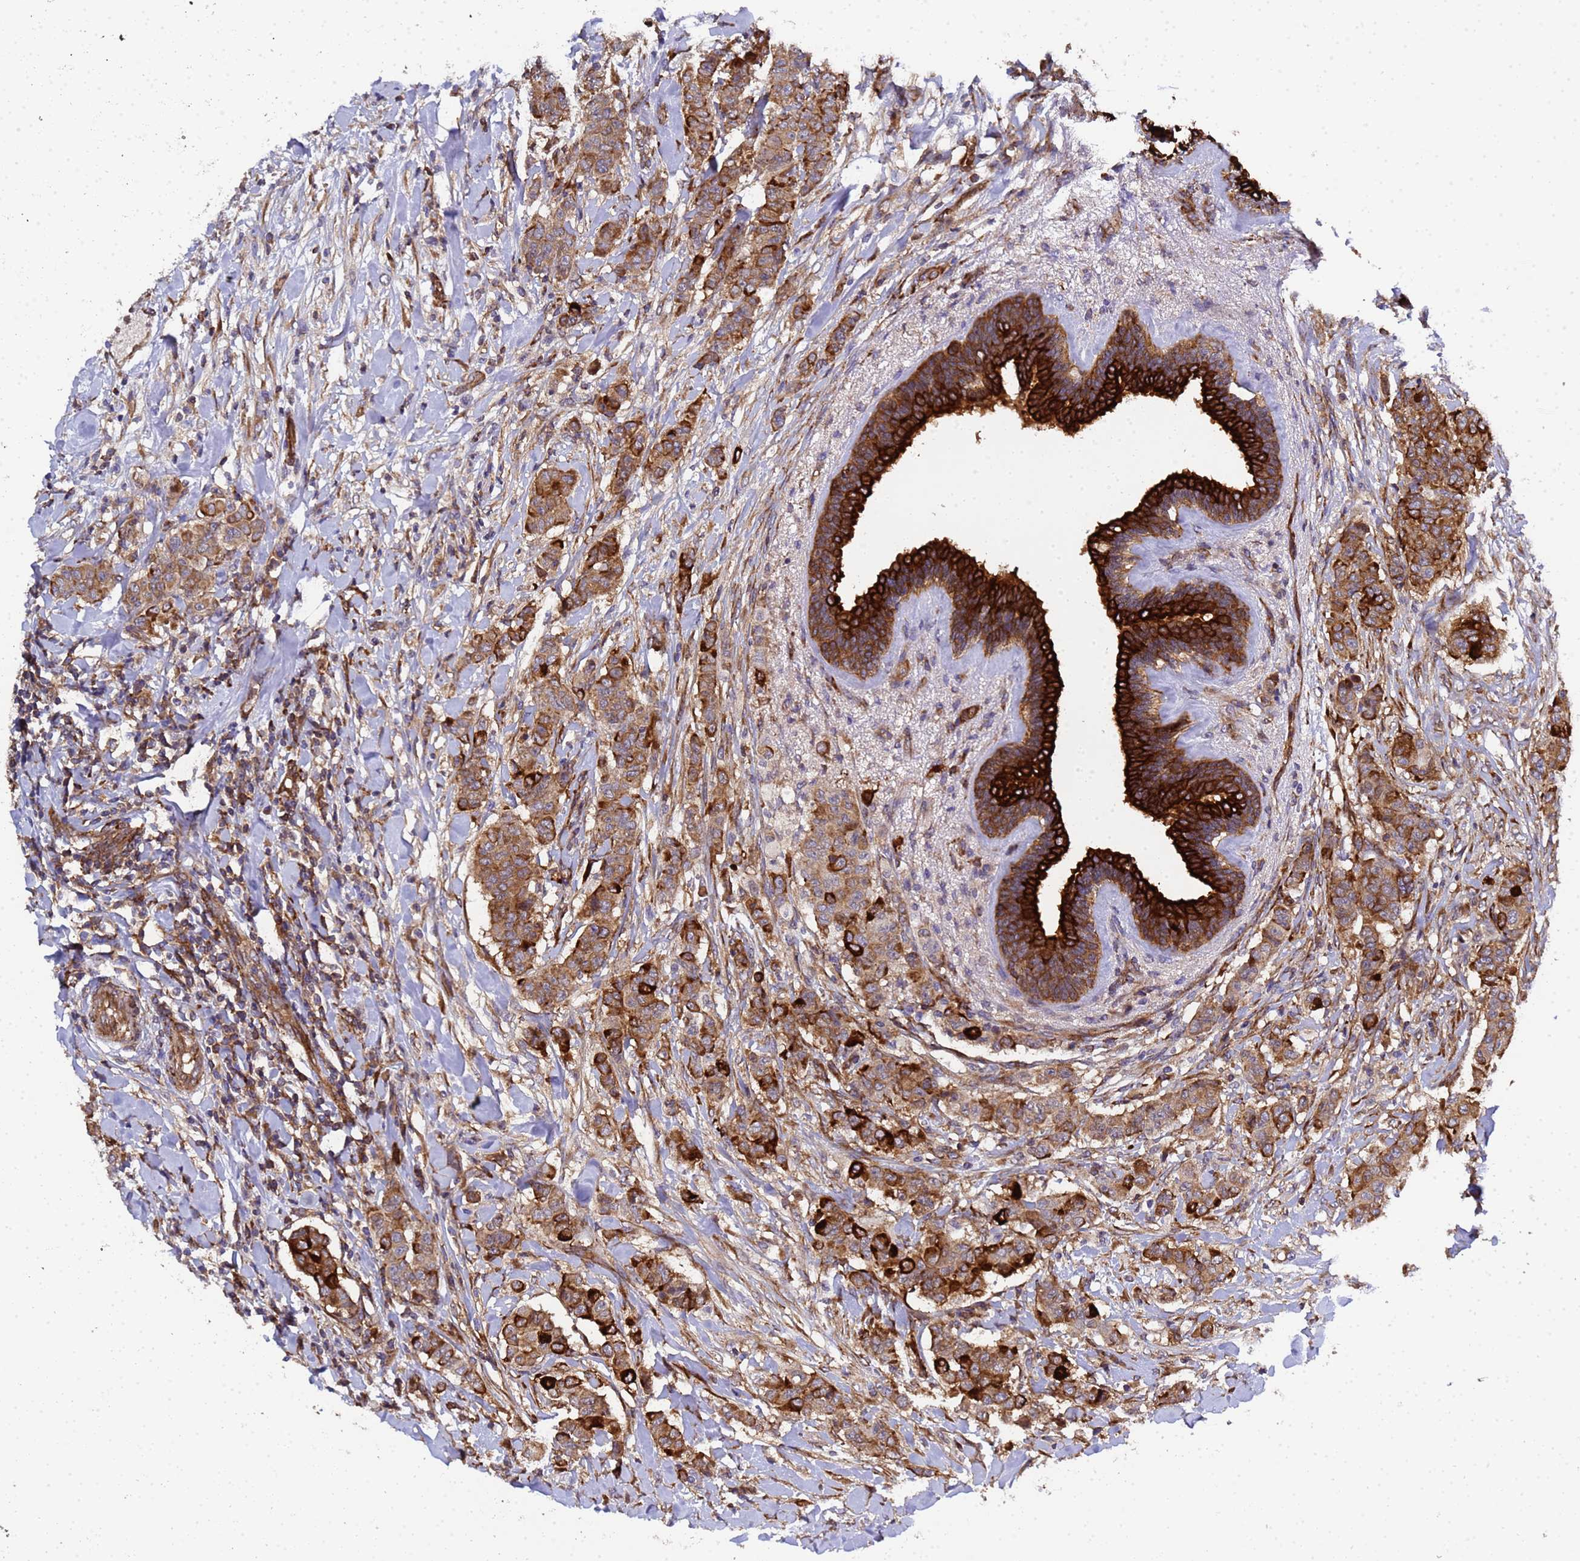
{"staining": {"intensity": "strong", "quantity": ">75%", "location": "cytoplasmic/membranous"}, "tissue": "breast cancer", "cell_type": "Tumor cells", "image_type": "cancer", "snomed": [{"axis": "morphology", "description": "Duct carcinoma"}, {"axis": "topography", "description": "Breast"}], "caption": "Breast cancer (intraductal carcinoma) stained for a protein exhibits strong cytoplasmic/membranous positivity in tumor cells. Nuclei are stained in blue.", "gene": "MOCS1", "patient": {"sex": "female", "age": 40}}